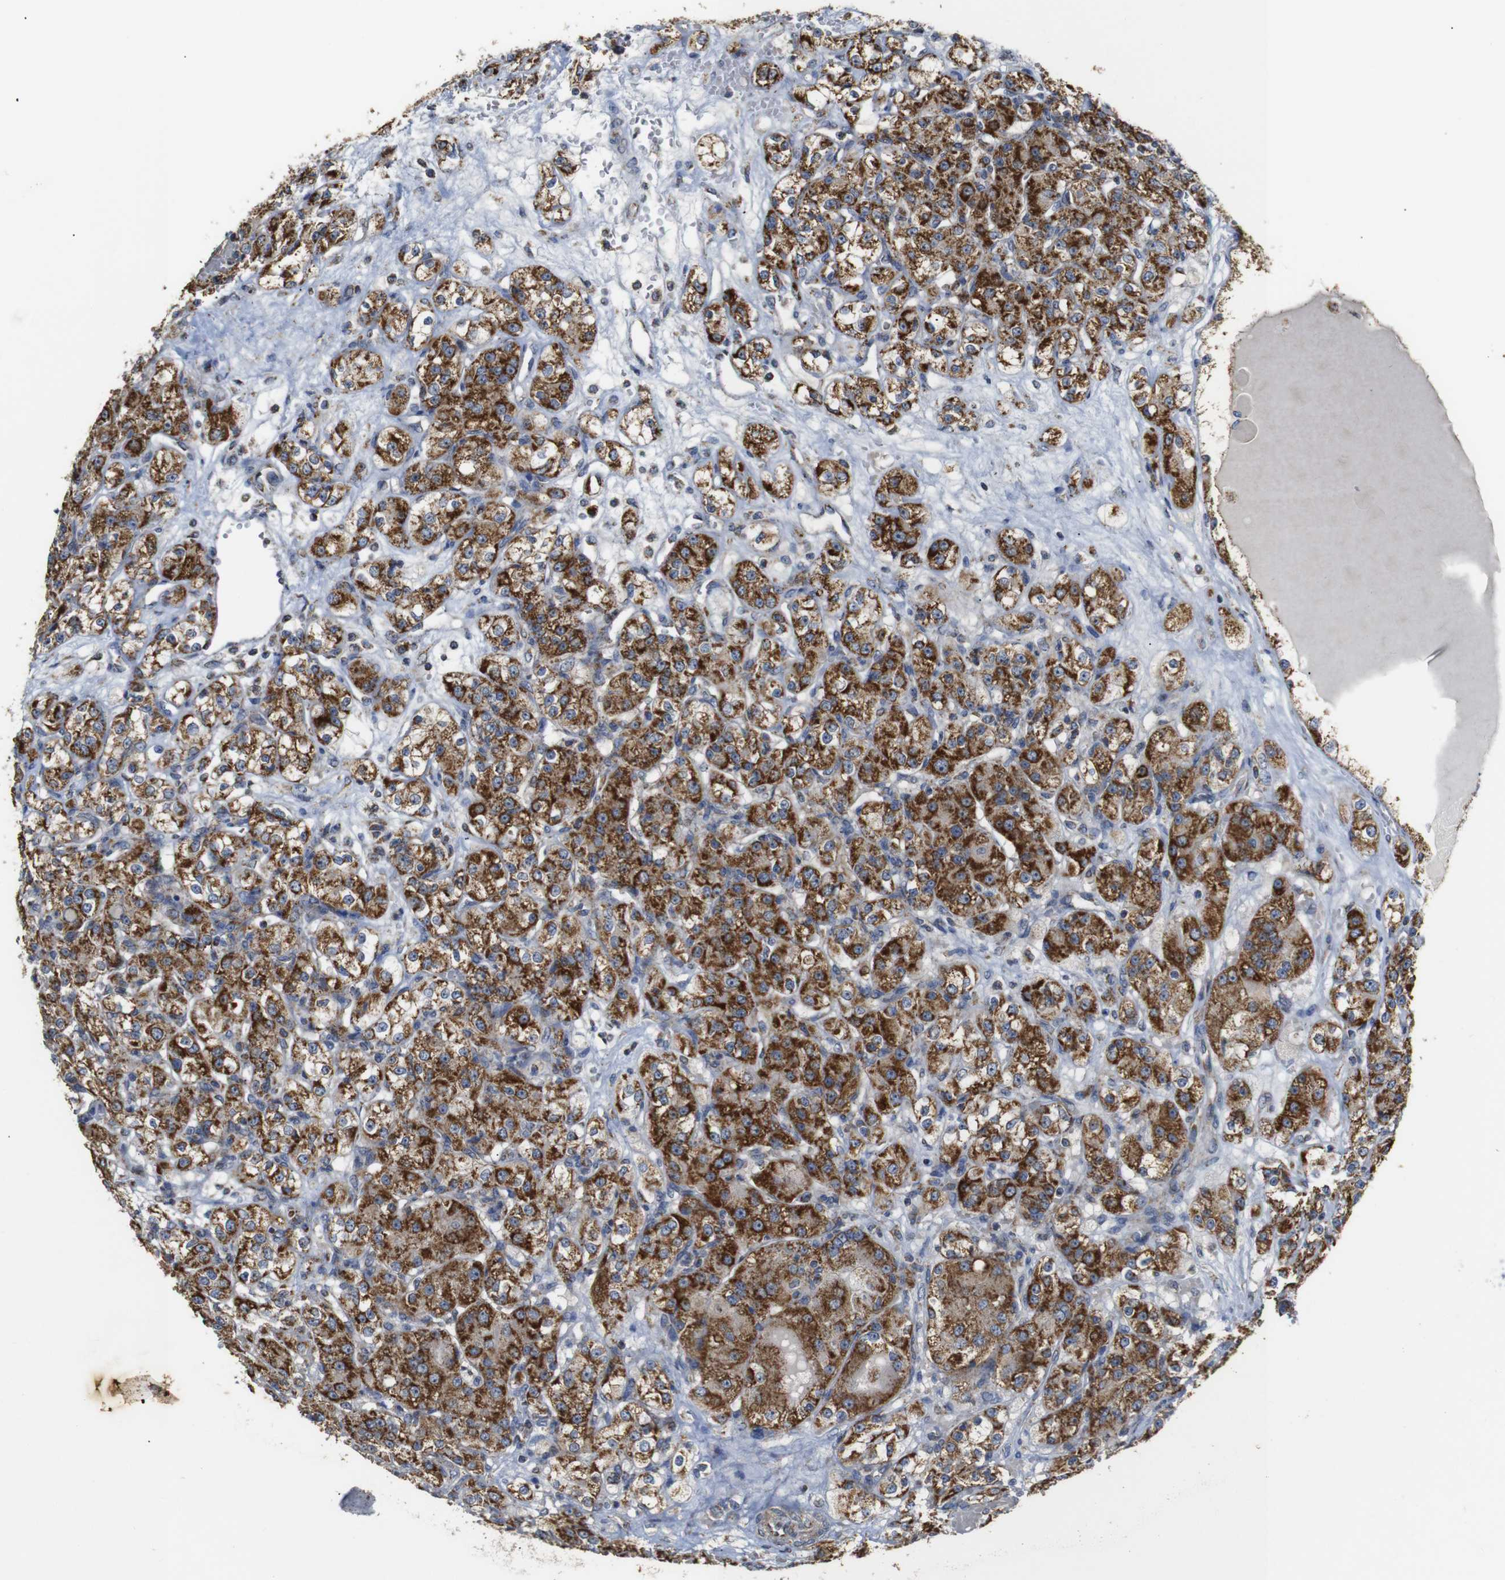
{"staining": {"intensity": "strong", "quantity": ">75%", "location": "cytoplasmic/membranous"}, "tissue": "renal cancer", "cell_type": "Tumor cells", "image_type": "cancer", "snomed": [{"axis": "morphology", "description": "Normal tissue, NOS"}, {"axis": "morphology", "description": "Adenocarcinoma, NOS"}, {"axis": "topography", "description": "Kidney"}], "caption": "Tumor cells show strong cytoplasmic/membranous staining in about >75% of cells in renal cancer.", "gene": "NR3C2", "patient": {"sex": "male", "age": 61}}